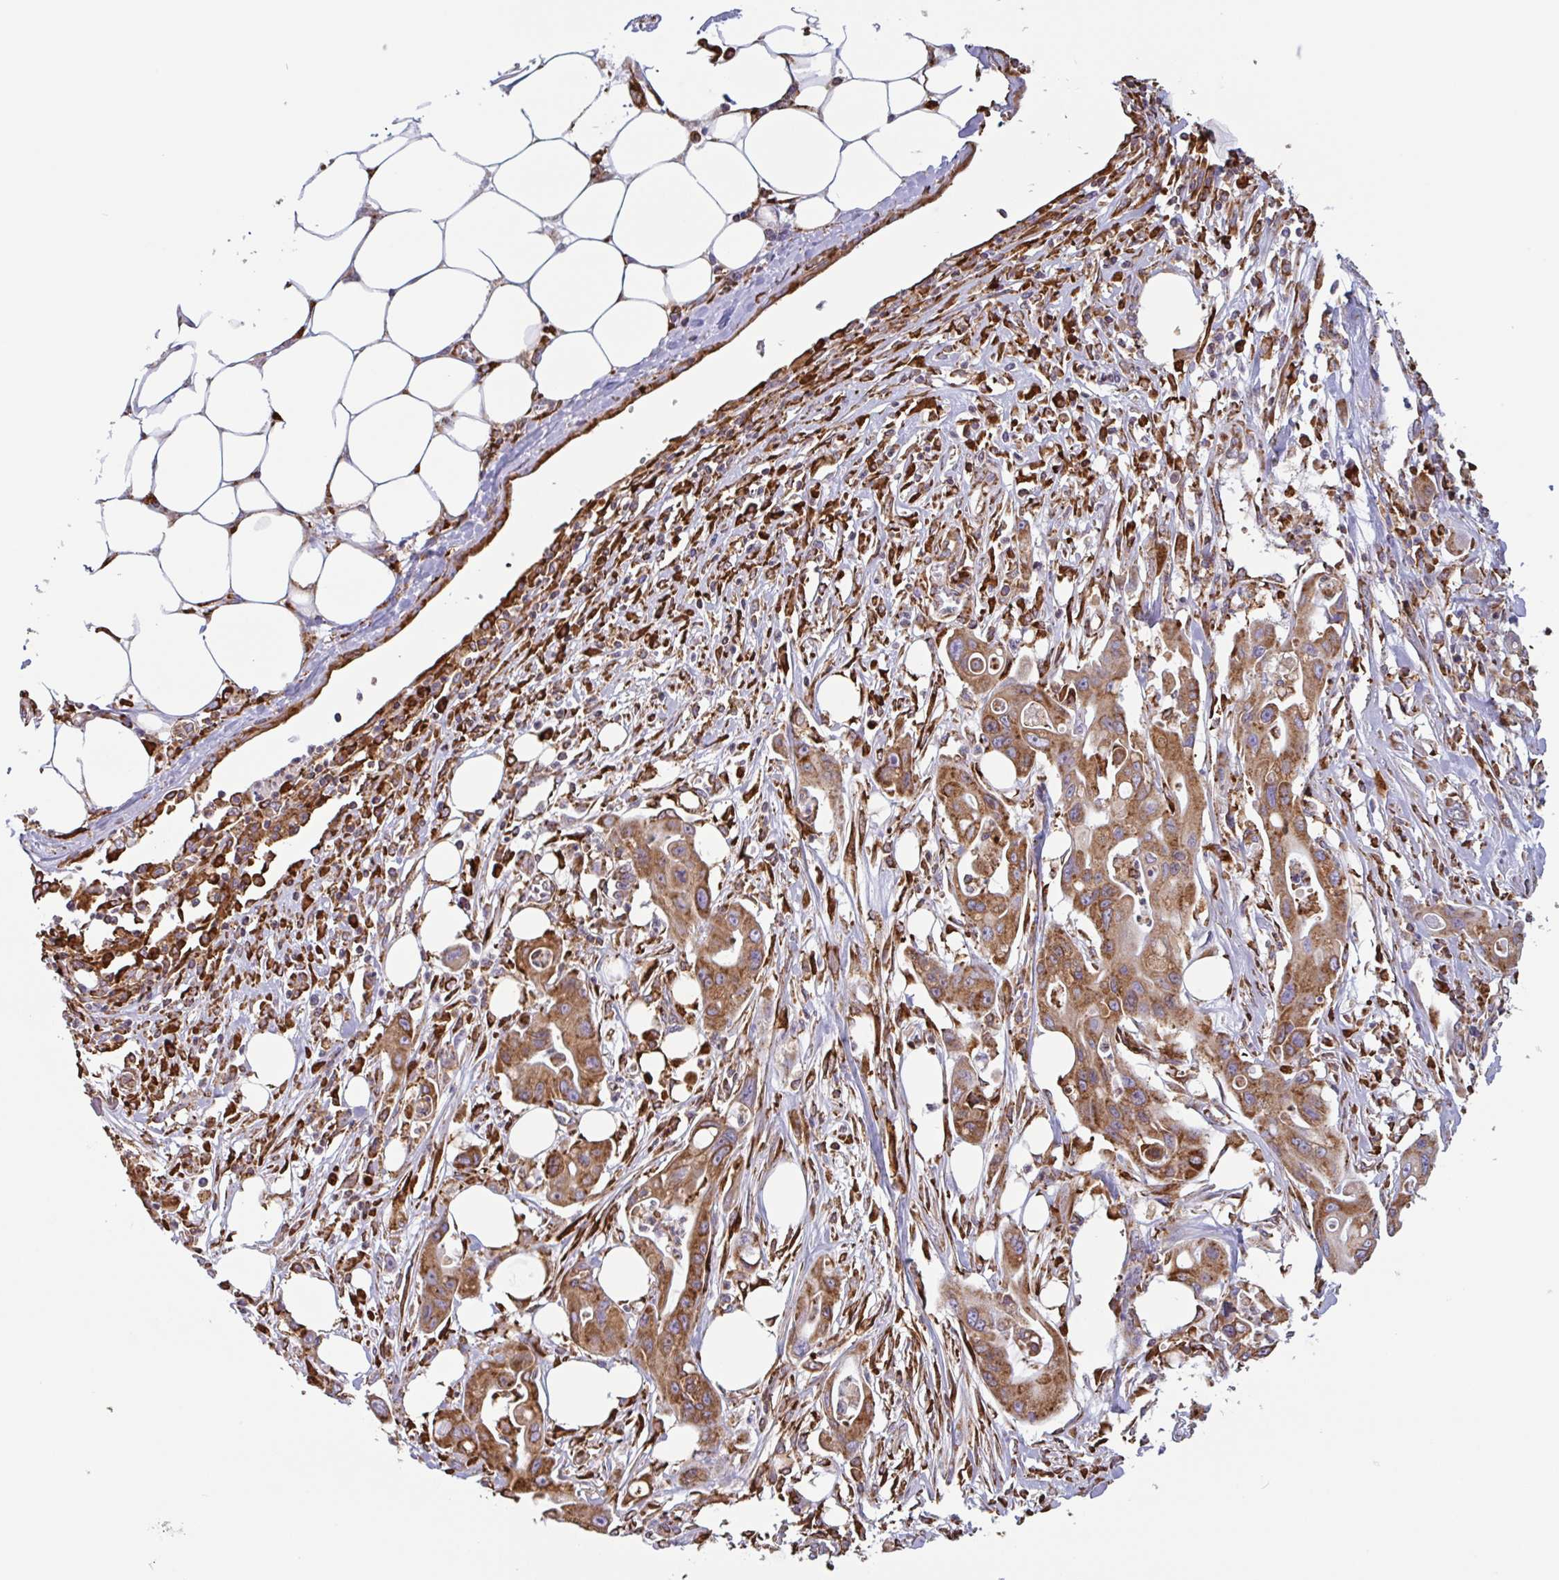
{"staining": {"intensity": "moderate", "quantity": ">75%", "location": "cytoplasmic/membranous"}, "tissue": "ovarian cancer", "cell_type": "Tumor cells", "image_type": "cancer", "snomed": [{"axis": "morphology", "description": "Cystadenocarcinoma, mucinous, NOS"}, {"axis": "topography", "description": "Ovary"}], "caption": "A brown stain labels moderate cytoplasmic/membranous positivity of a protein in human mucinous cystadenocarcinoma (ovarian) tumor cells. The protein of interest is shown in brown color, while the nuclei are stained blue.", "gene": "DOK4", "patient": {"sex": "female", "age": 70}}